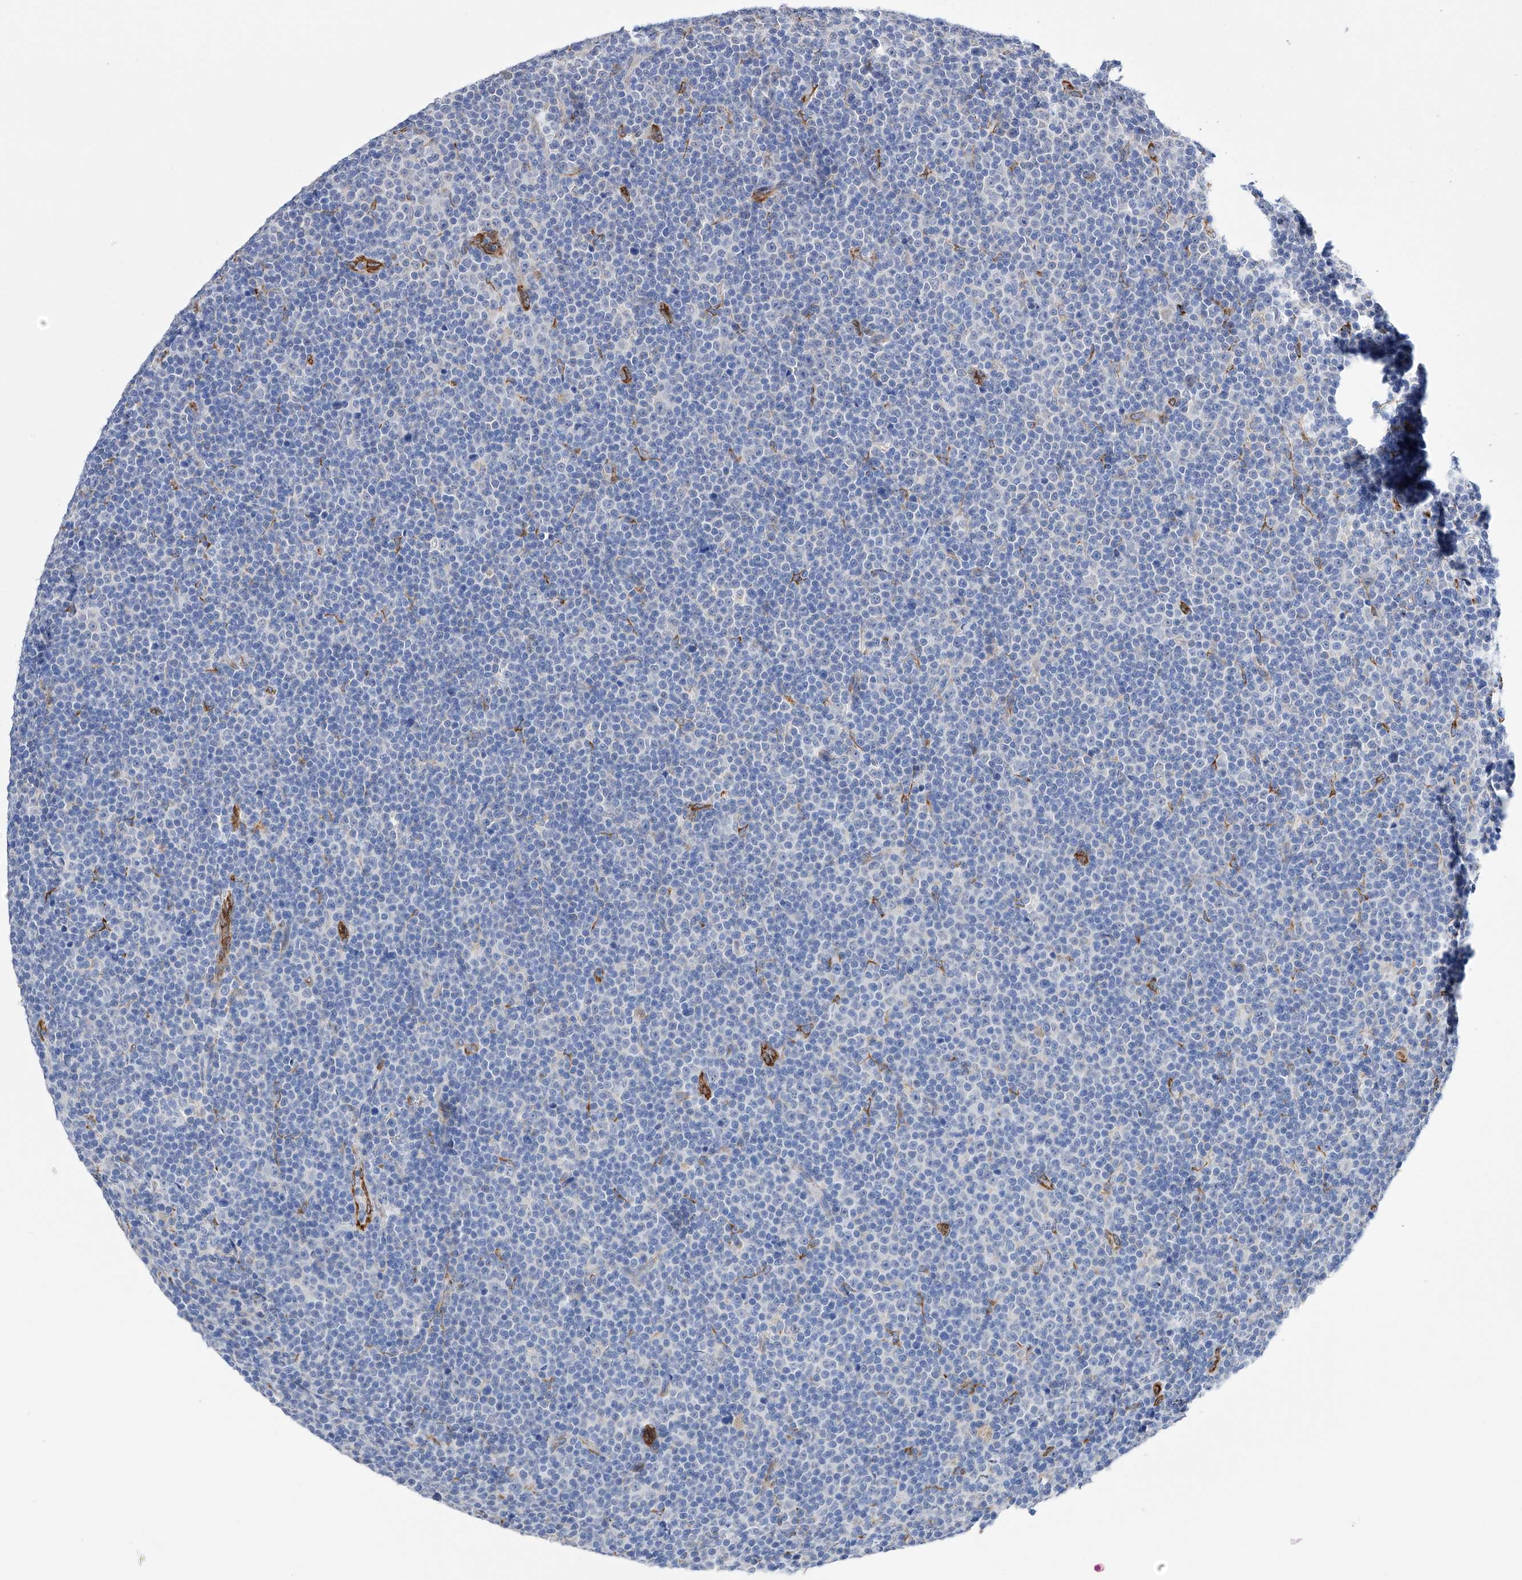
{"staining": {"intensity": "negative", "quantity": "none", "location": "none"}, "tissue": "lymphoma", "cell_type": "Tumor cells", "image_type": "cancer", "snomed": [{"axis": "morphology", "description": "Malignant lymphoma, non-Hodgkin's type, Low grade"}, {"axis": "topography", "description": "Lymph node"}], "caption": "Immunohistochemistry (IHC) of lymphoma displays no expression in tumor cells.", "gene": "PDIA5", "patient": {"sex": "female", "age": 67}}